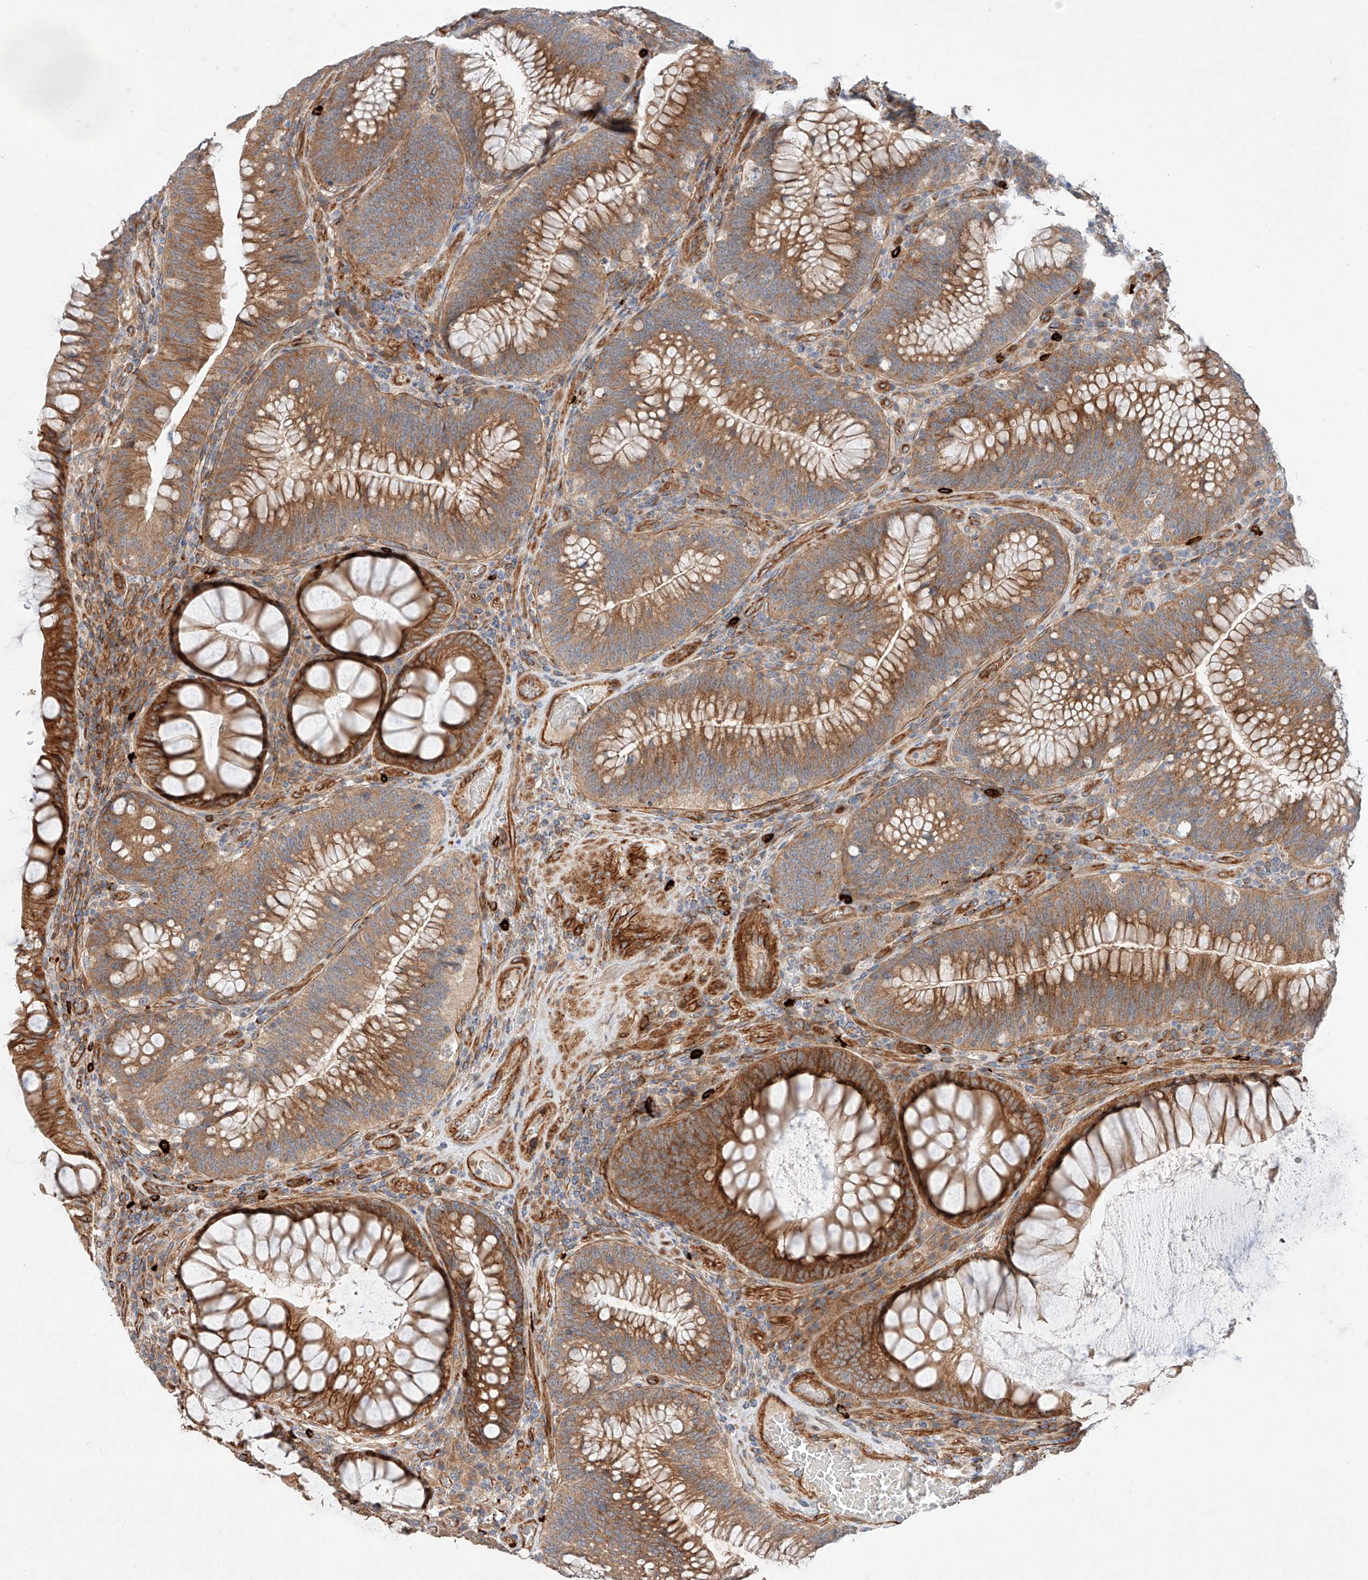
{"staining": {"intensity": "moderate", "quantity": ">75%", "location": "cytoplasmic/membranous"}, "tissue": "colorectal cancer", "cell_type": "Tumor cells", "image_type": "cancer", "snomed": [{"axis": "morphology", "description": "Normal tissue, NOS"}, {"axis": "topography", "description": "Colon"}], "caption": "Protein staining displays moderate cytoplasmic/membranous expression in about >75% of tumor cells in colorectal cancer.", "gene": "MINDY4", "patient": {"sex": "female", "age": 82}}